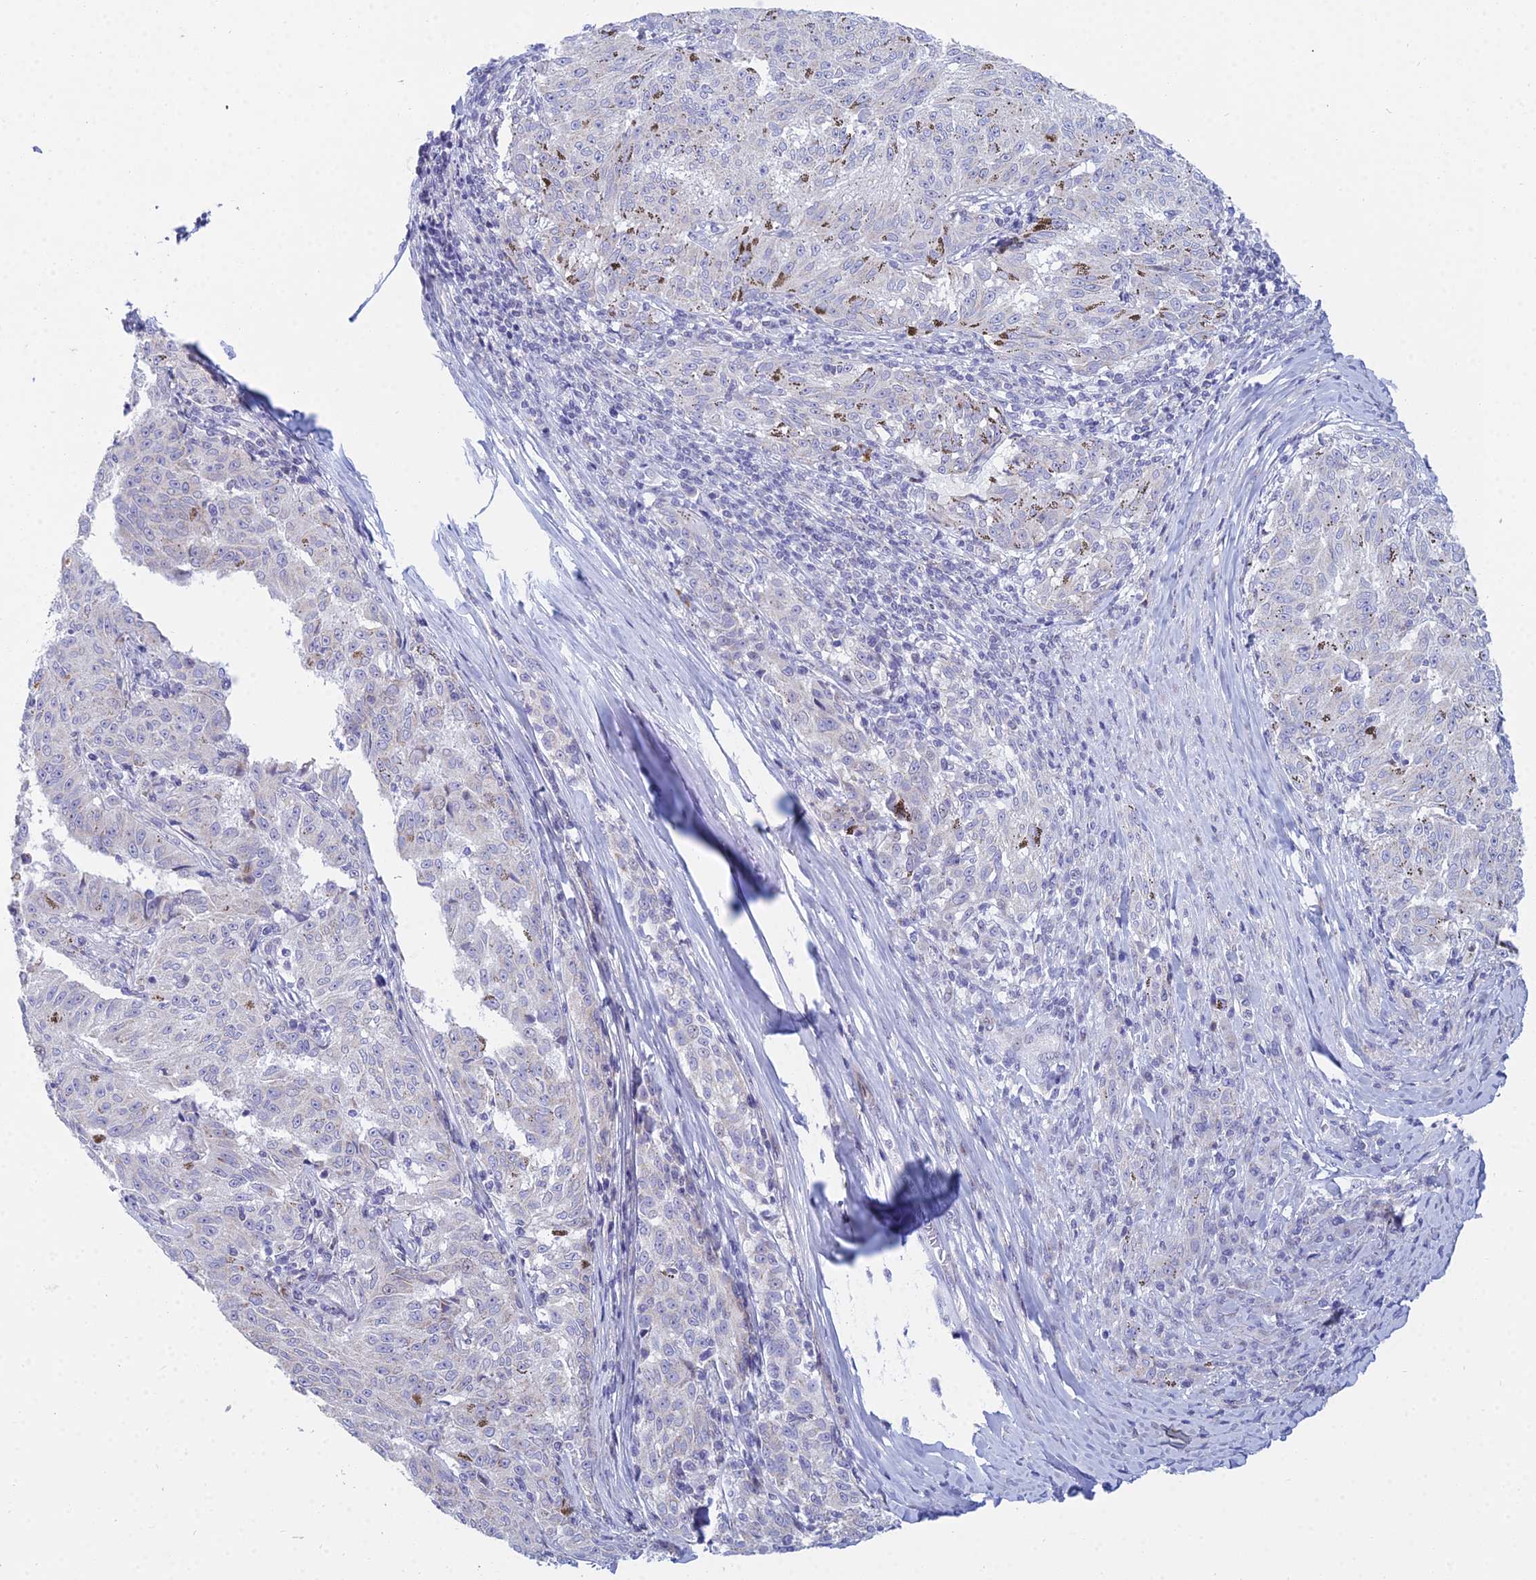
{"staining": {"intensity": "negative", "quantity": "none", "location": "none"}, "tissue": "melanoma", "cell_type": "Tumor cells", "image_type": "cancer", "snomed": [{"axis": "morphology", "description": "Malignant melanoma, NOS"}, {"axis": "topography", "description": "Skin"}], "caption": "The immunohistochemistry image has no significant expression in tumor cells of malignant melanoma tissue.", "gene": "PRR13", "patient": {"sex": "female", "age": 72}}